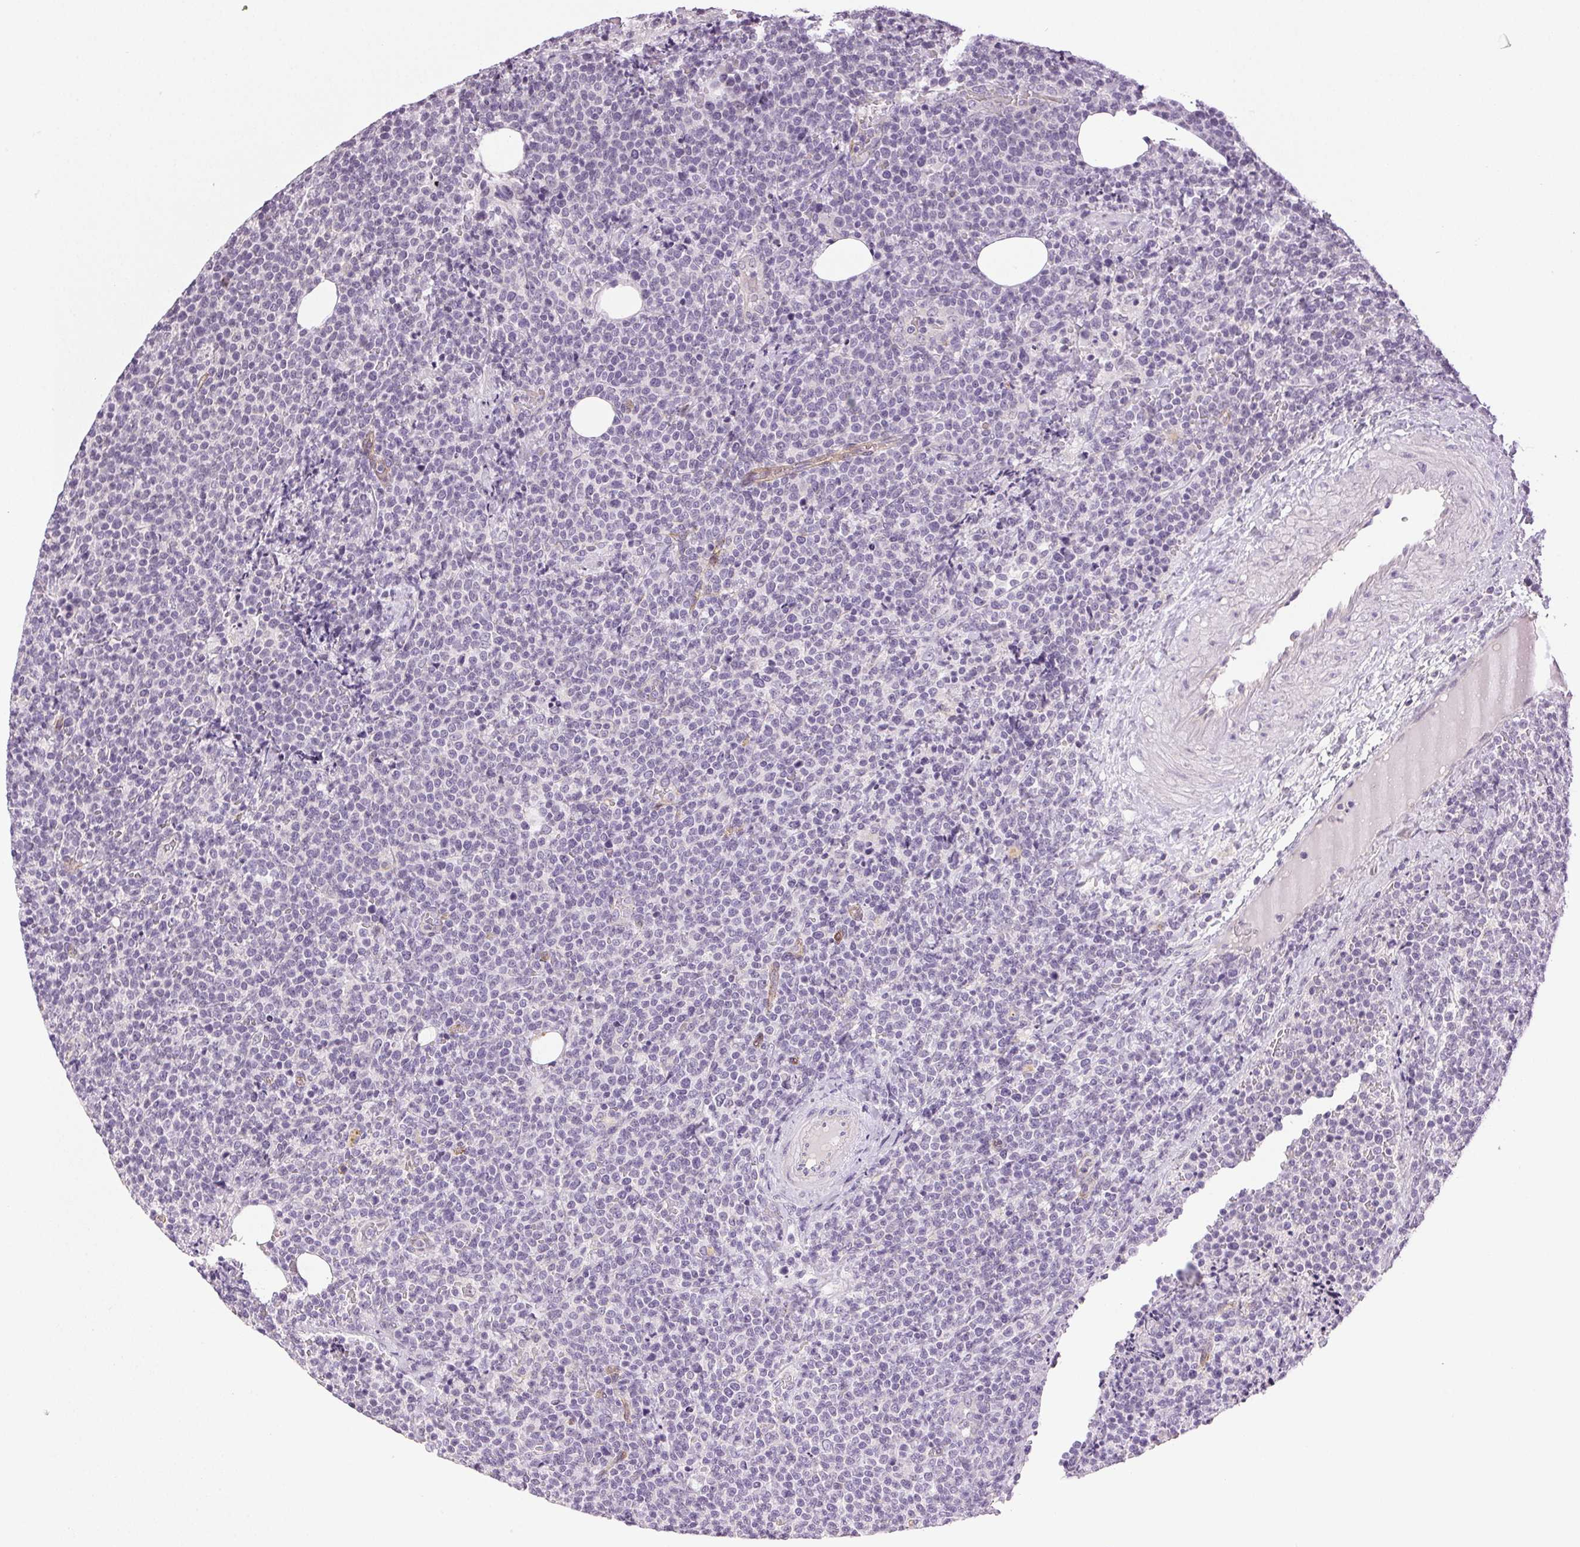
{"staining": {"intensity": "negative", "quantity": "none", "location": "none"}, "tissue": "lymphoma", "cell_type": "Tumor cells", "image_type": "cancer", "snomed": [{"axis": "morphology", "description": "Malignant lymphoma, non-Hodgkin's type, High grade"}, {"axis": "topography", "description": "Lymph node"}], "caption": "Malignant lymphoma, non-Hodgkin's type (high-grade) was stained to show a protein in brown. There is no significant staining in tumor cells.", "gene": "PLCB1", "patient": {"sex": "male", "age": 61}}